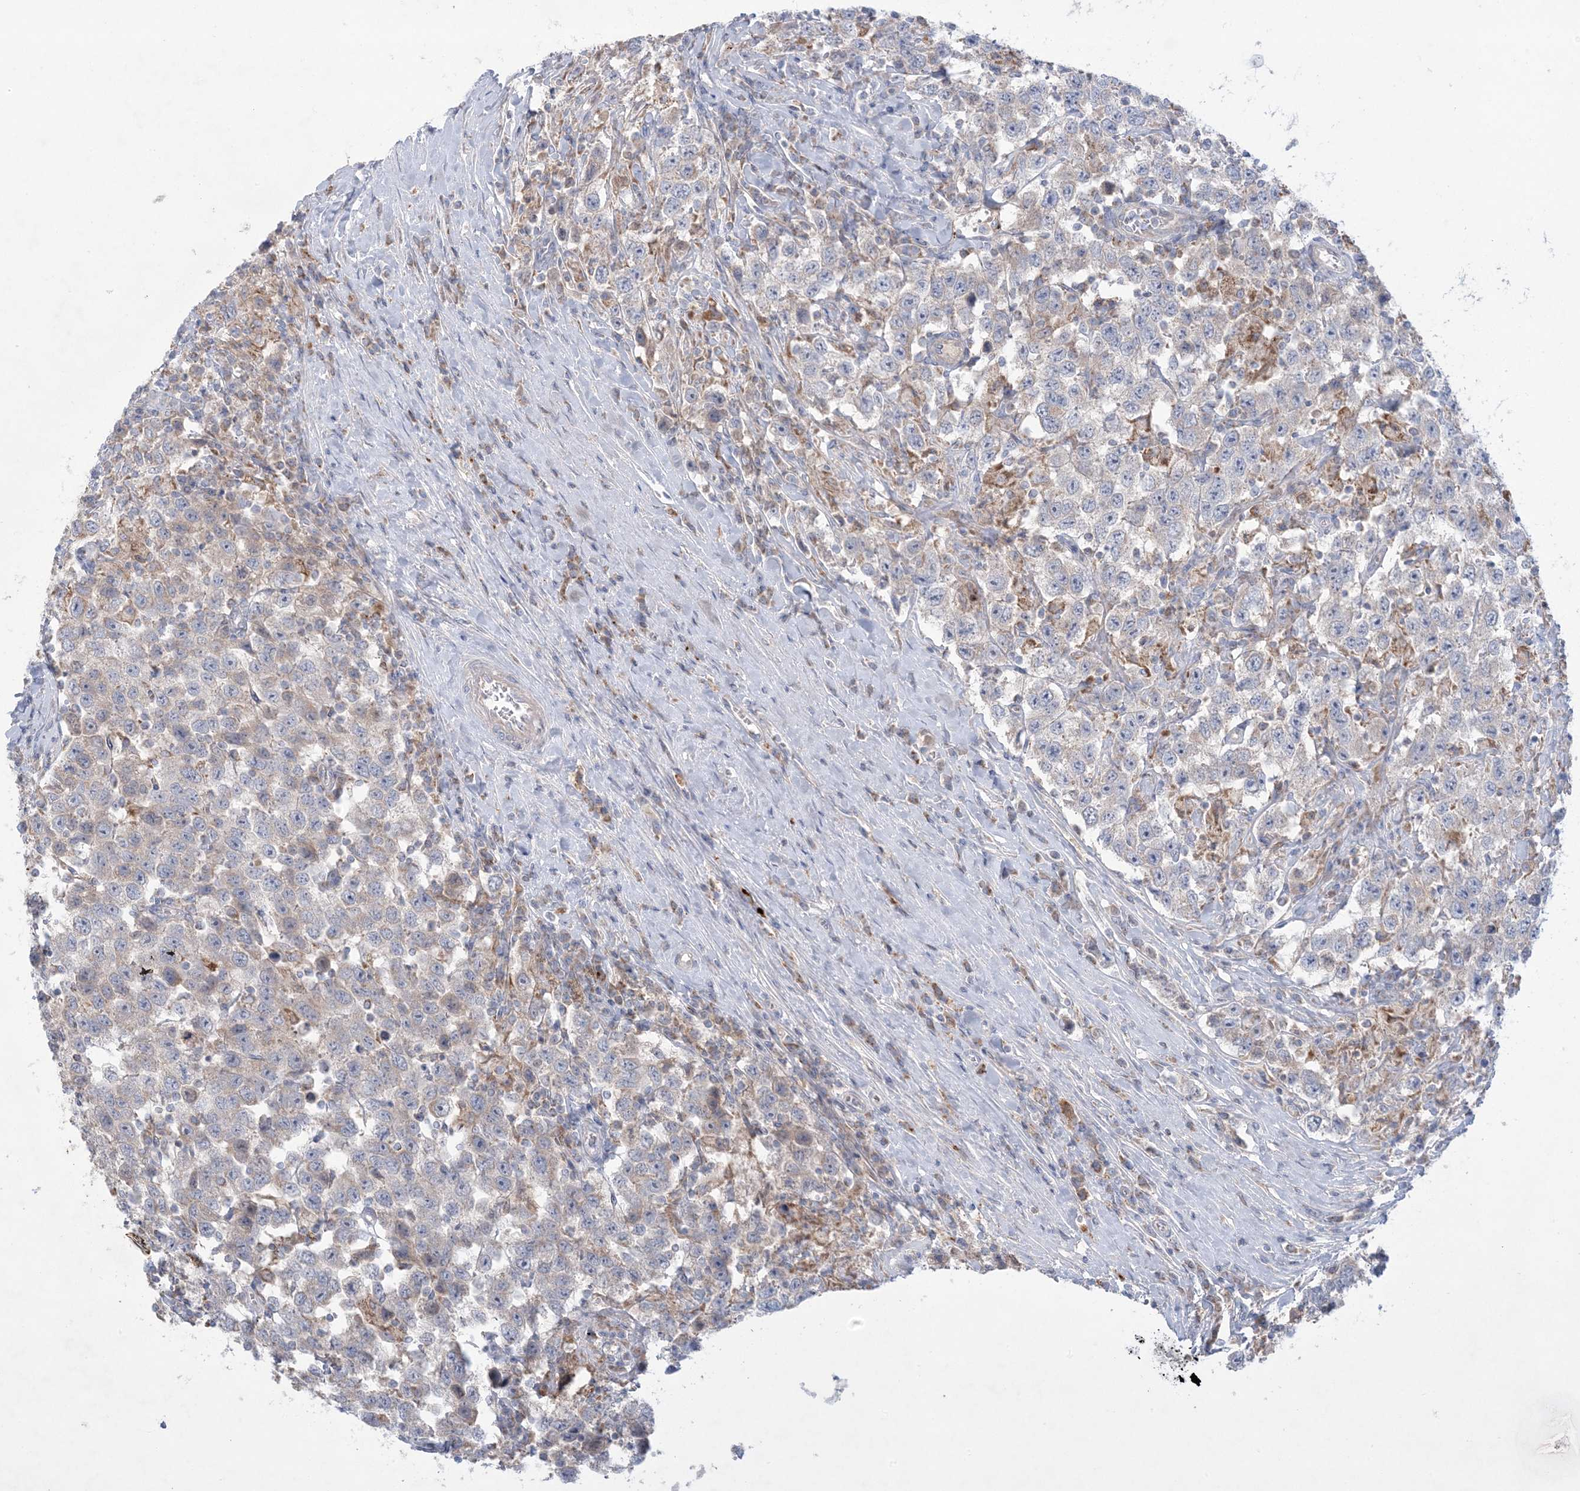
{"staining": {"intensity": "negative", "quantity": "none", "location": "none"}, "tissue": "testis cancer", "cell_type": "Tumor cells", "image_type": "cancer", "snomed": [{"axis": "morphology", "description": "Seminoma, NOS"}, {"axis": "topography", "description": "Testis"}], "caption": "A micrograph of human testis cancer is negative for staining in tumor cells.", "gene": "KCTD6", "patient": {"sex": "male", "age": 41}}